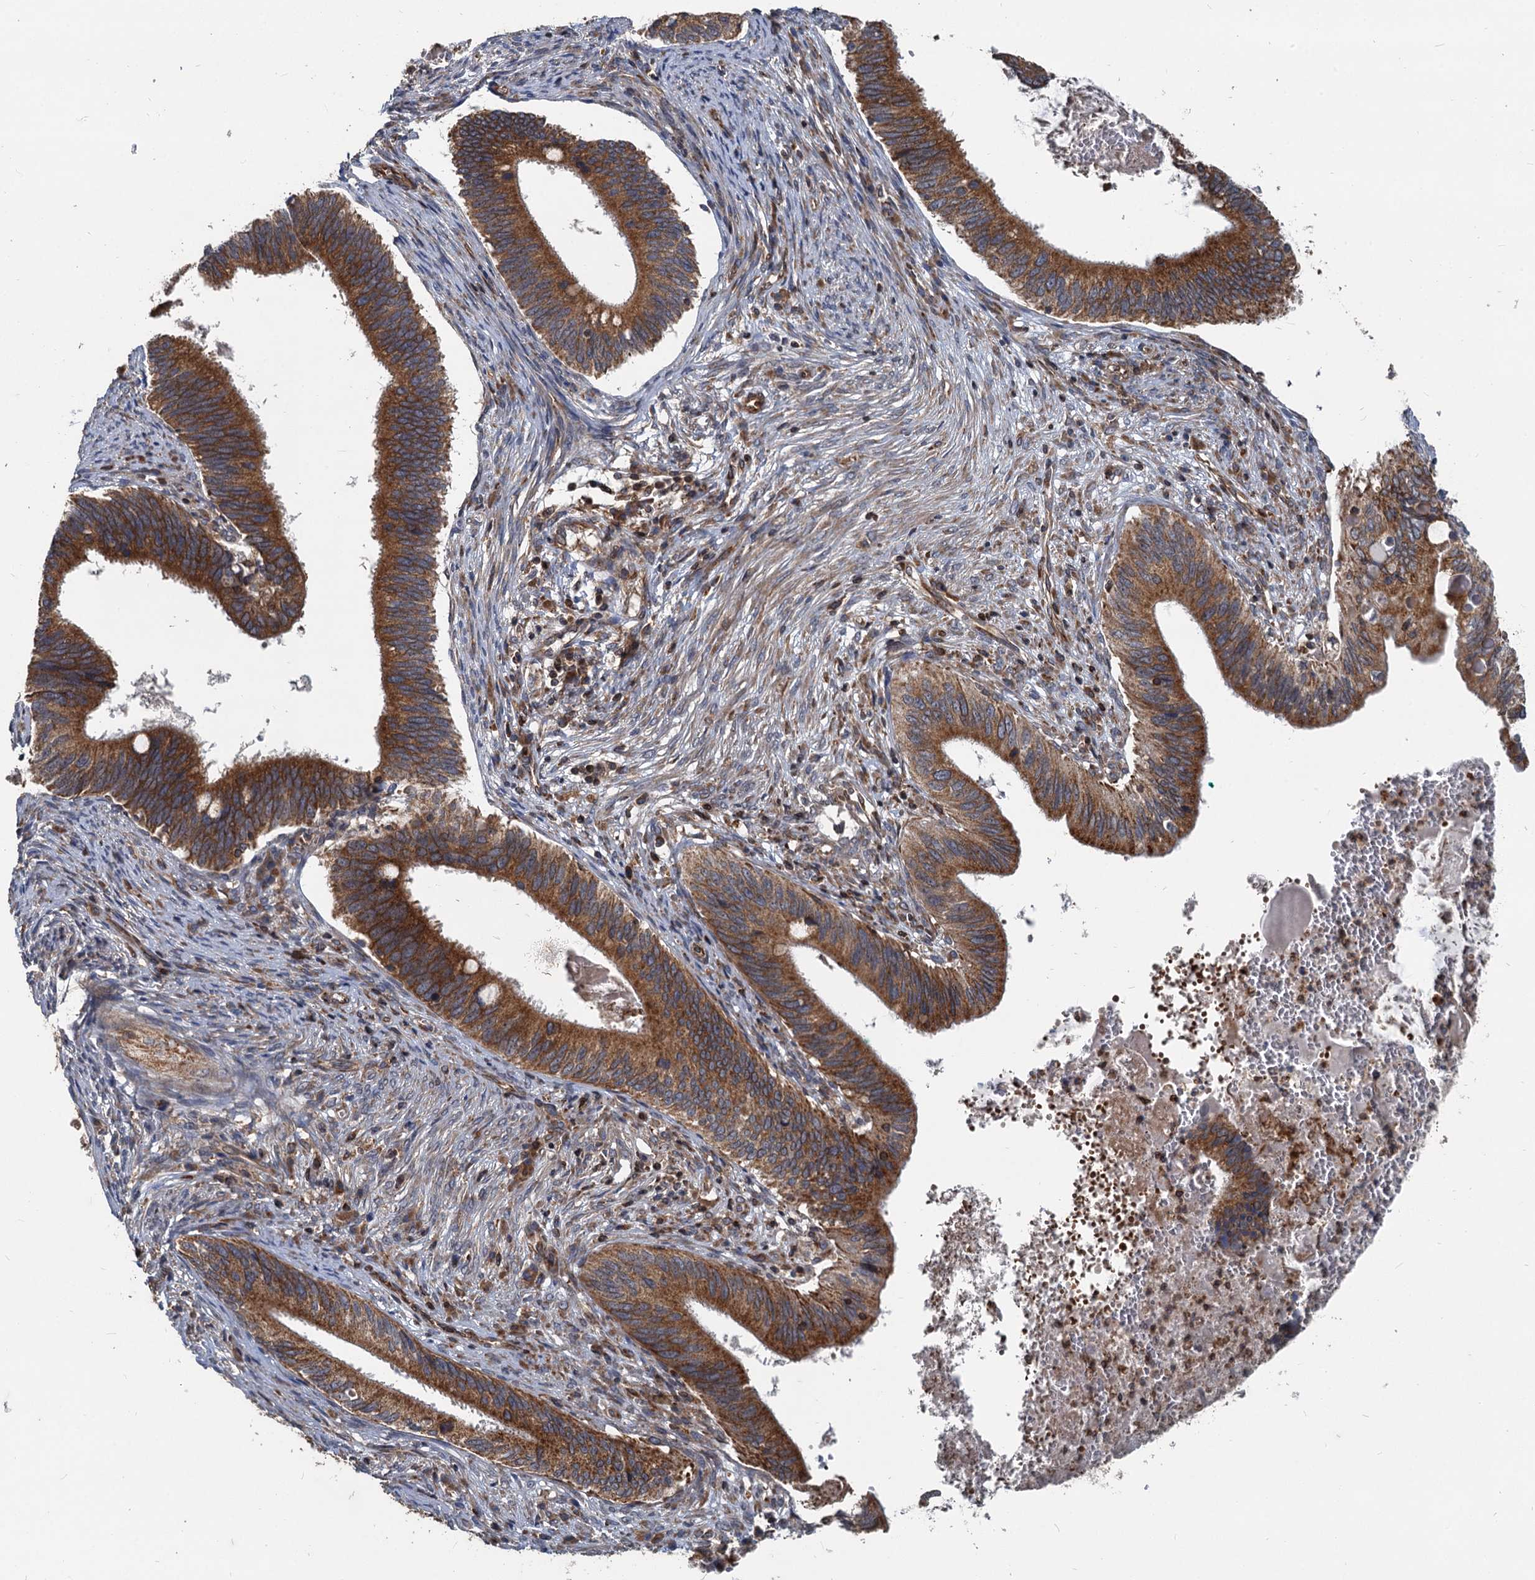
{"staining": {"intensity": "strong", "quantity": ">75%", "location": "cytoplasmic/membranous"}, "tissue": "cervical cancer", "cell_type": "Tumor cells", "image_type": "cancer", "snomed": [{"axis": "morphology", "description": "Adenocarcinoma, NOS"}, {"axis": "topography", "description": "Cervix"}], "caption": "Cervical adenocarcinoma stained with DAB immunohistochemistry (IHC) demonstrates high levels of strong cytoplasmic/membranous staining in about >75% of tumor cells.", "gene": "STIM1", "patient": {"sex": "female", "age": 42}}